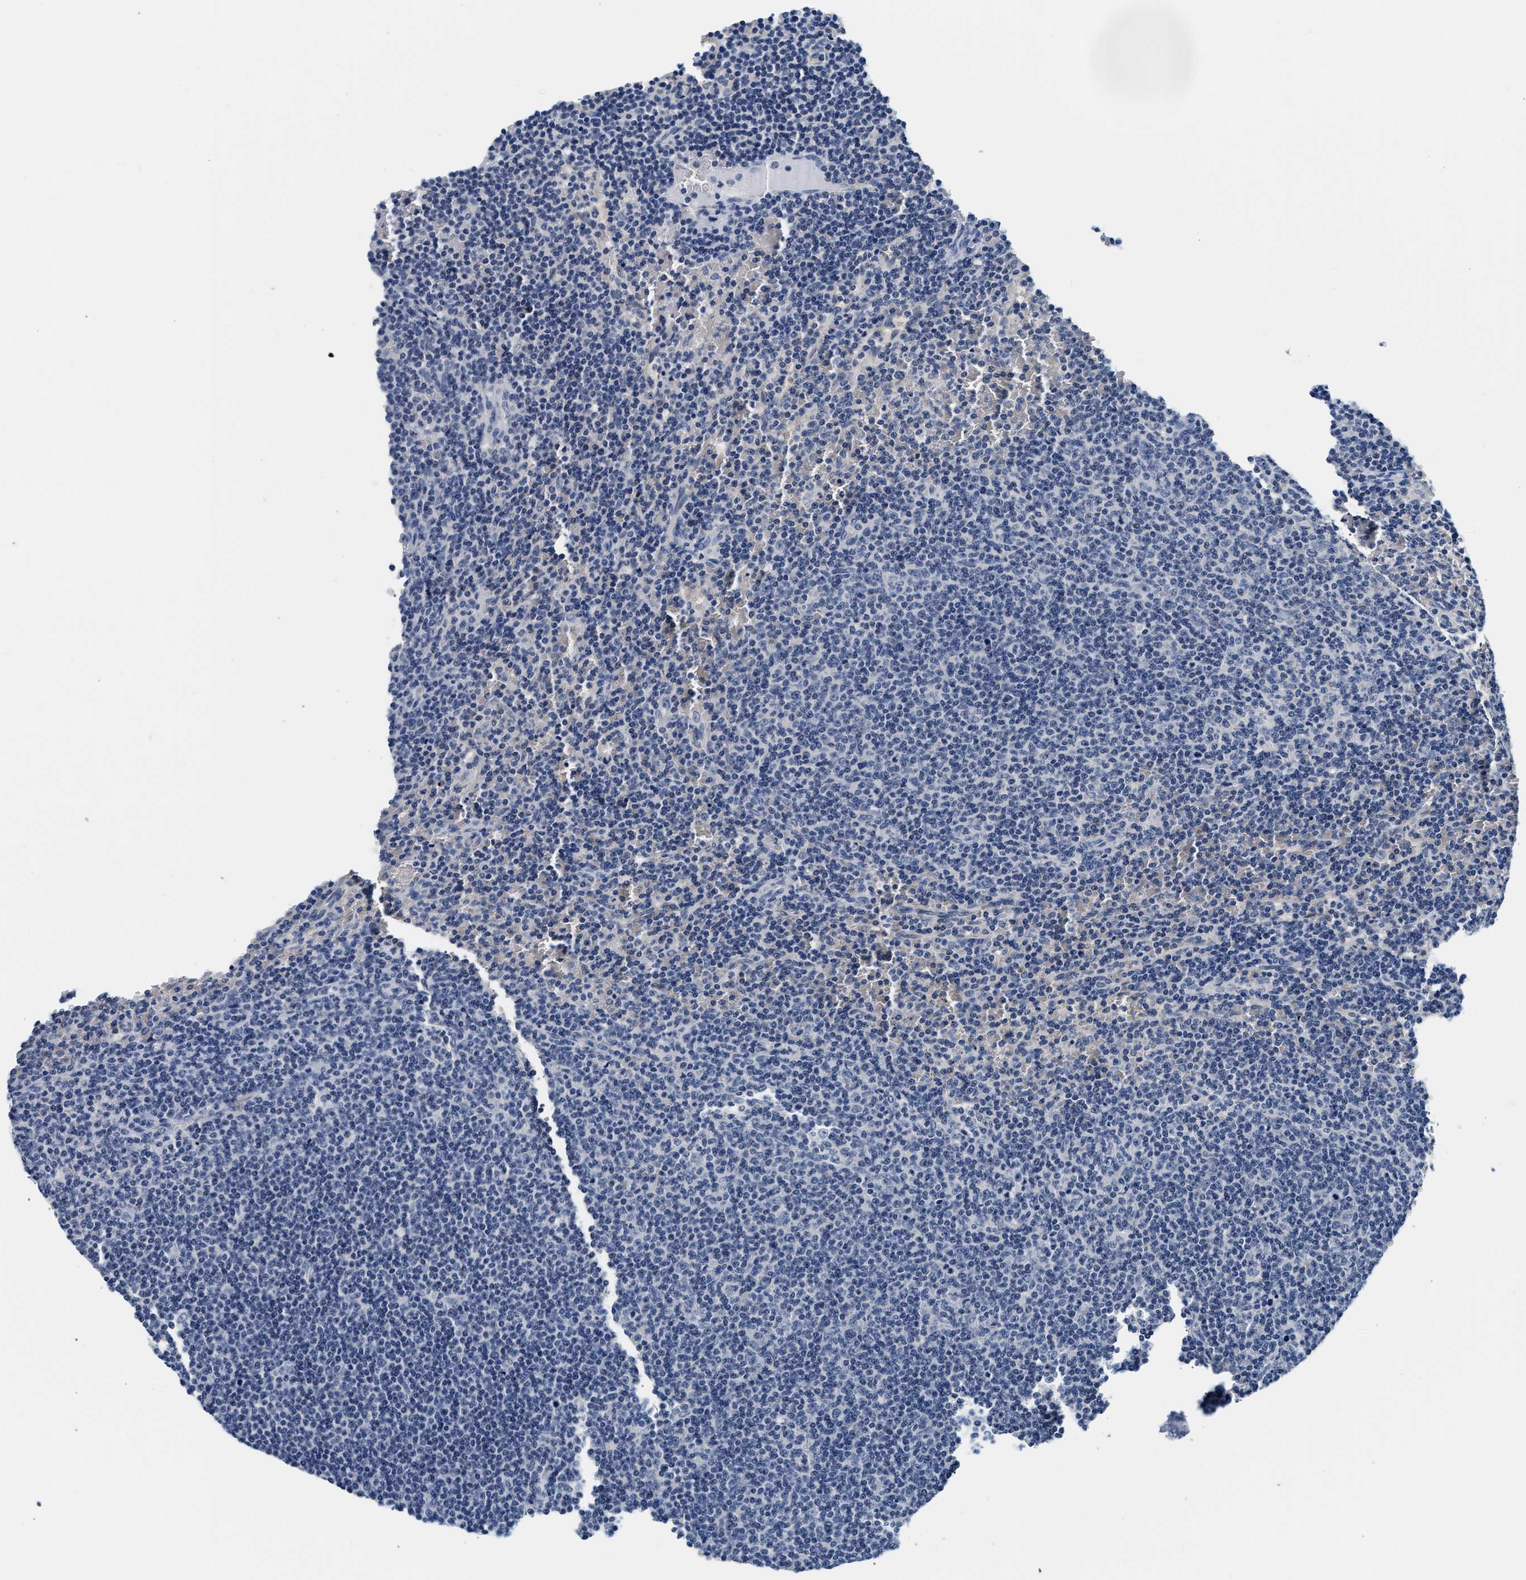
{"staining": {"intensity": "negative", "quantity": "none", "location": "none"}, "tissue": "lymphoma", "cell_type": "Tumor cells", "image_type": "cancer", "snomed": [{"axis": "morphology", "description": "Malignant lymphoma, non-Hodgkin's type, Low grade"}, {"axis": "topography", "description": "Spleen"}], "caption": "A high-resolution photomicrograph shows immunohistochemistry staining of low-grade malignant lymphoma, non-Hodgkin's type, which reveals no significant positivity in tumor cells.", "gene": "UCHL3", "patient": {"sex": "female", "age": 50}}